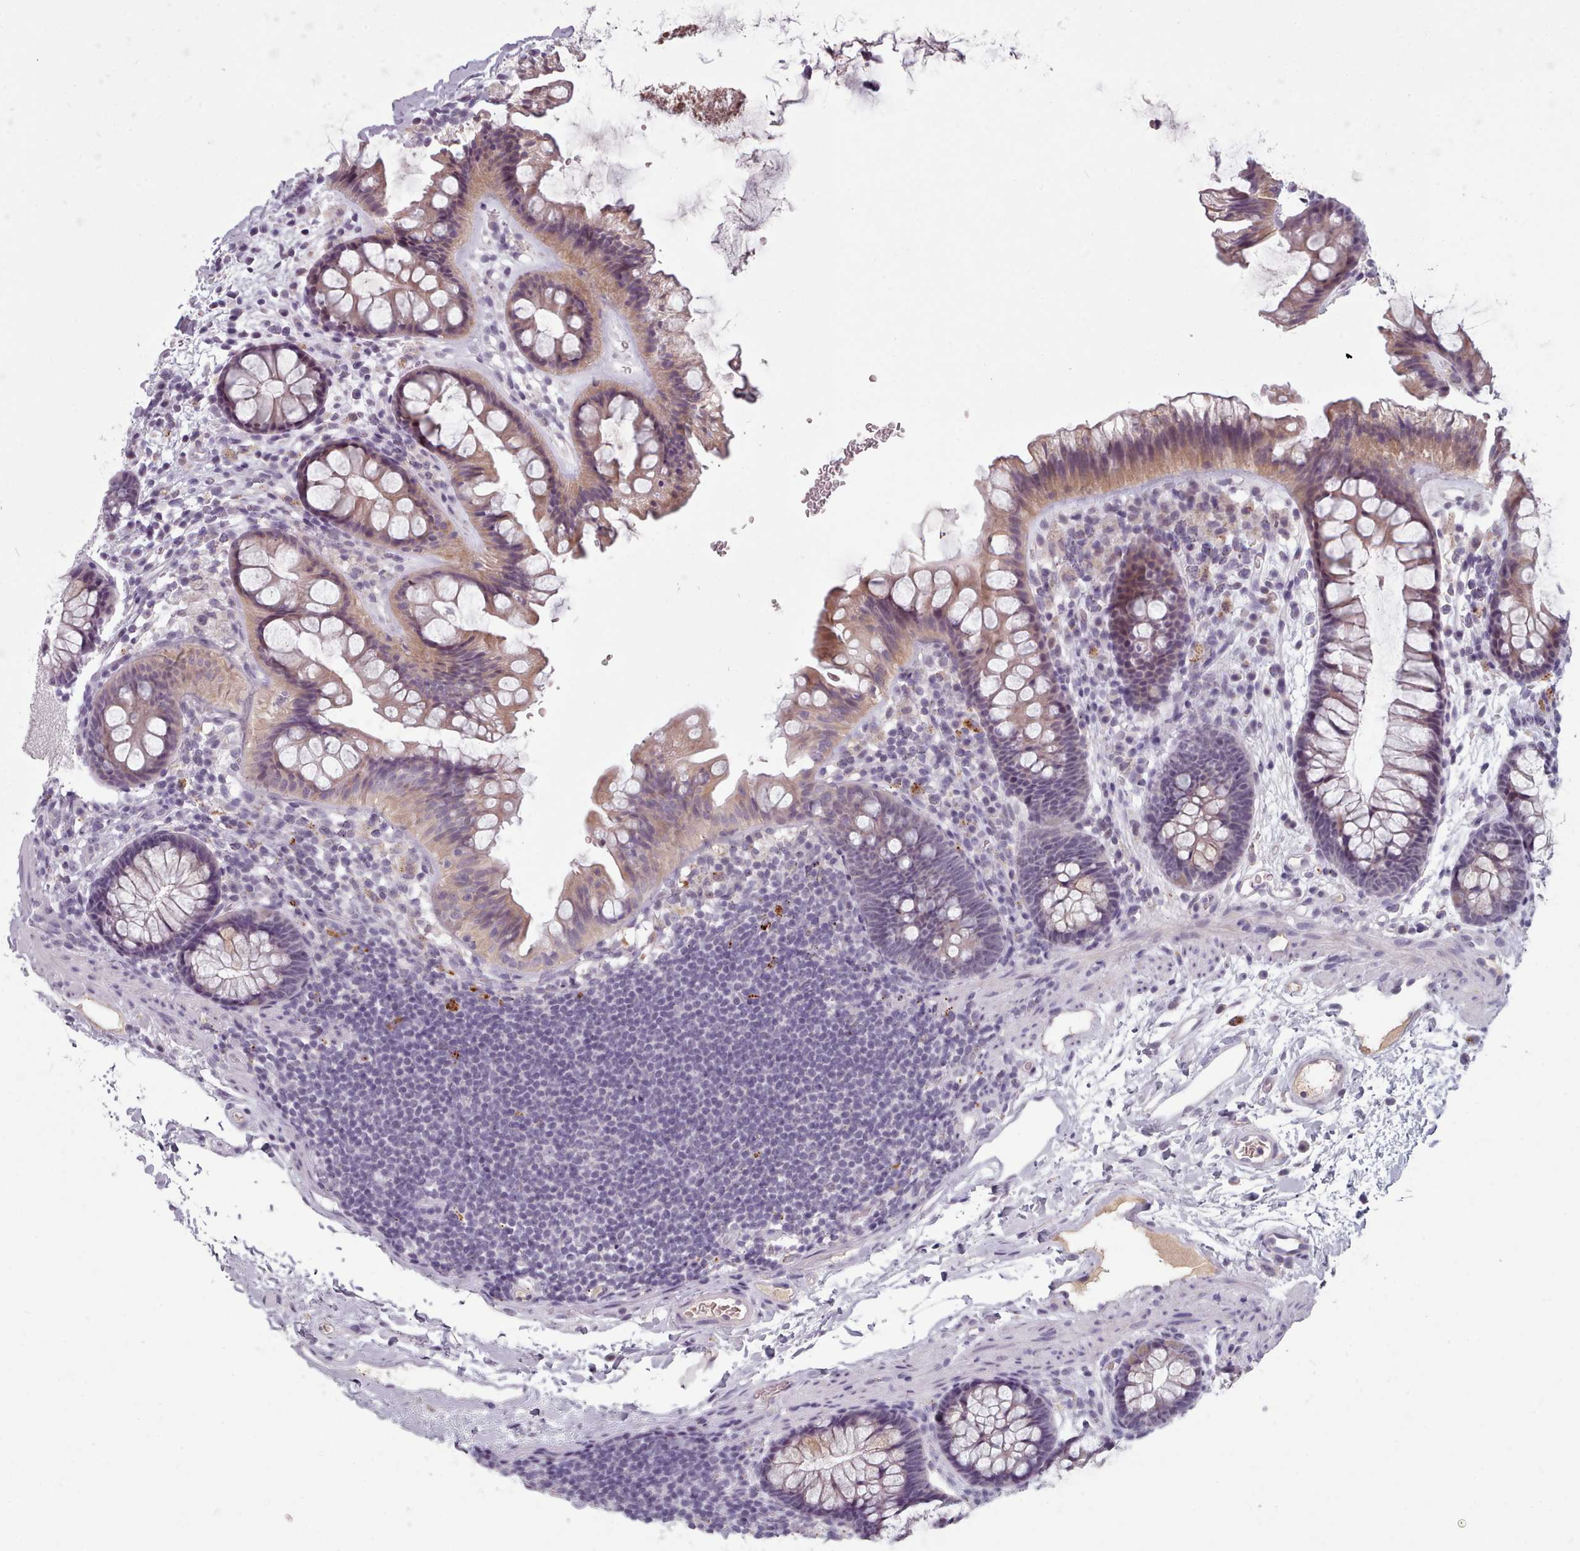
{"staining": {"intensity": "weak", "quantity": "<25%", "location": "cytoplasmic/membranous"}, "tissue": "colon", "cell_type": "Endothelial cells", "image_type": "normal", "snomed": [{"axis": "morphology", "description": "Normal tissue, NOS"}, {"axis": "topography", "description": "Colon"}], "caption": "Immunohistochemistry histopathology image of normal human colon stained for a protein (brown), which displays no expression in endothelial cells.", "gene": "PBX4", "patient": {"sex": "female", "age": 62}}